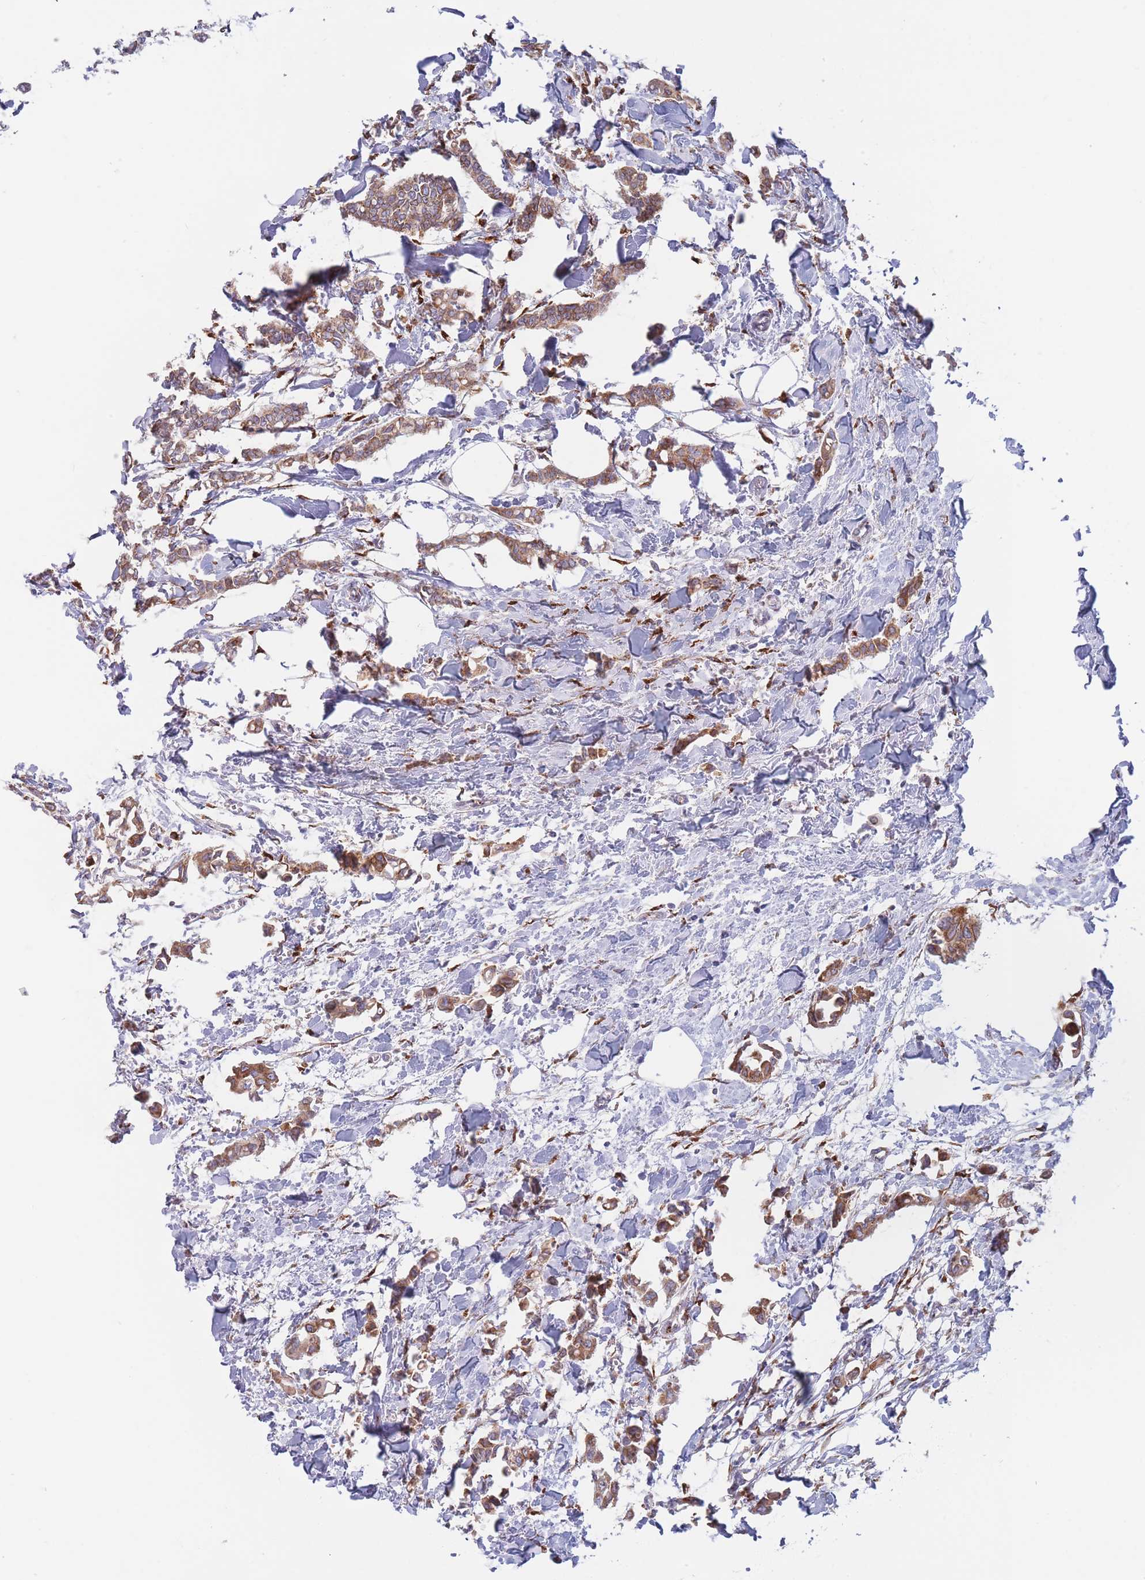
{"staining": {"intensity": "moderate", "quantity": ">75%", "location": "cytoplasmic/membranous"}, "tissue": "breast cancer", "cell_type": "Tumor cells", "image_type": "cancer", "snomed": [{"axis": "morphology", "description": "Duct carcinoma"}, {"axis": "topography", "description": "Breast"}], "caption": "Immunohistochemical staining of breast intraductal carcinoma displays medium levels of moderate cytoplasmic/membranous protein positivity in approximately >75% of tumor cells.", "gene": "MRPL30", "patient": {"sex": "female", "age": 41}}